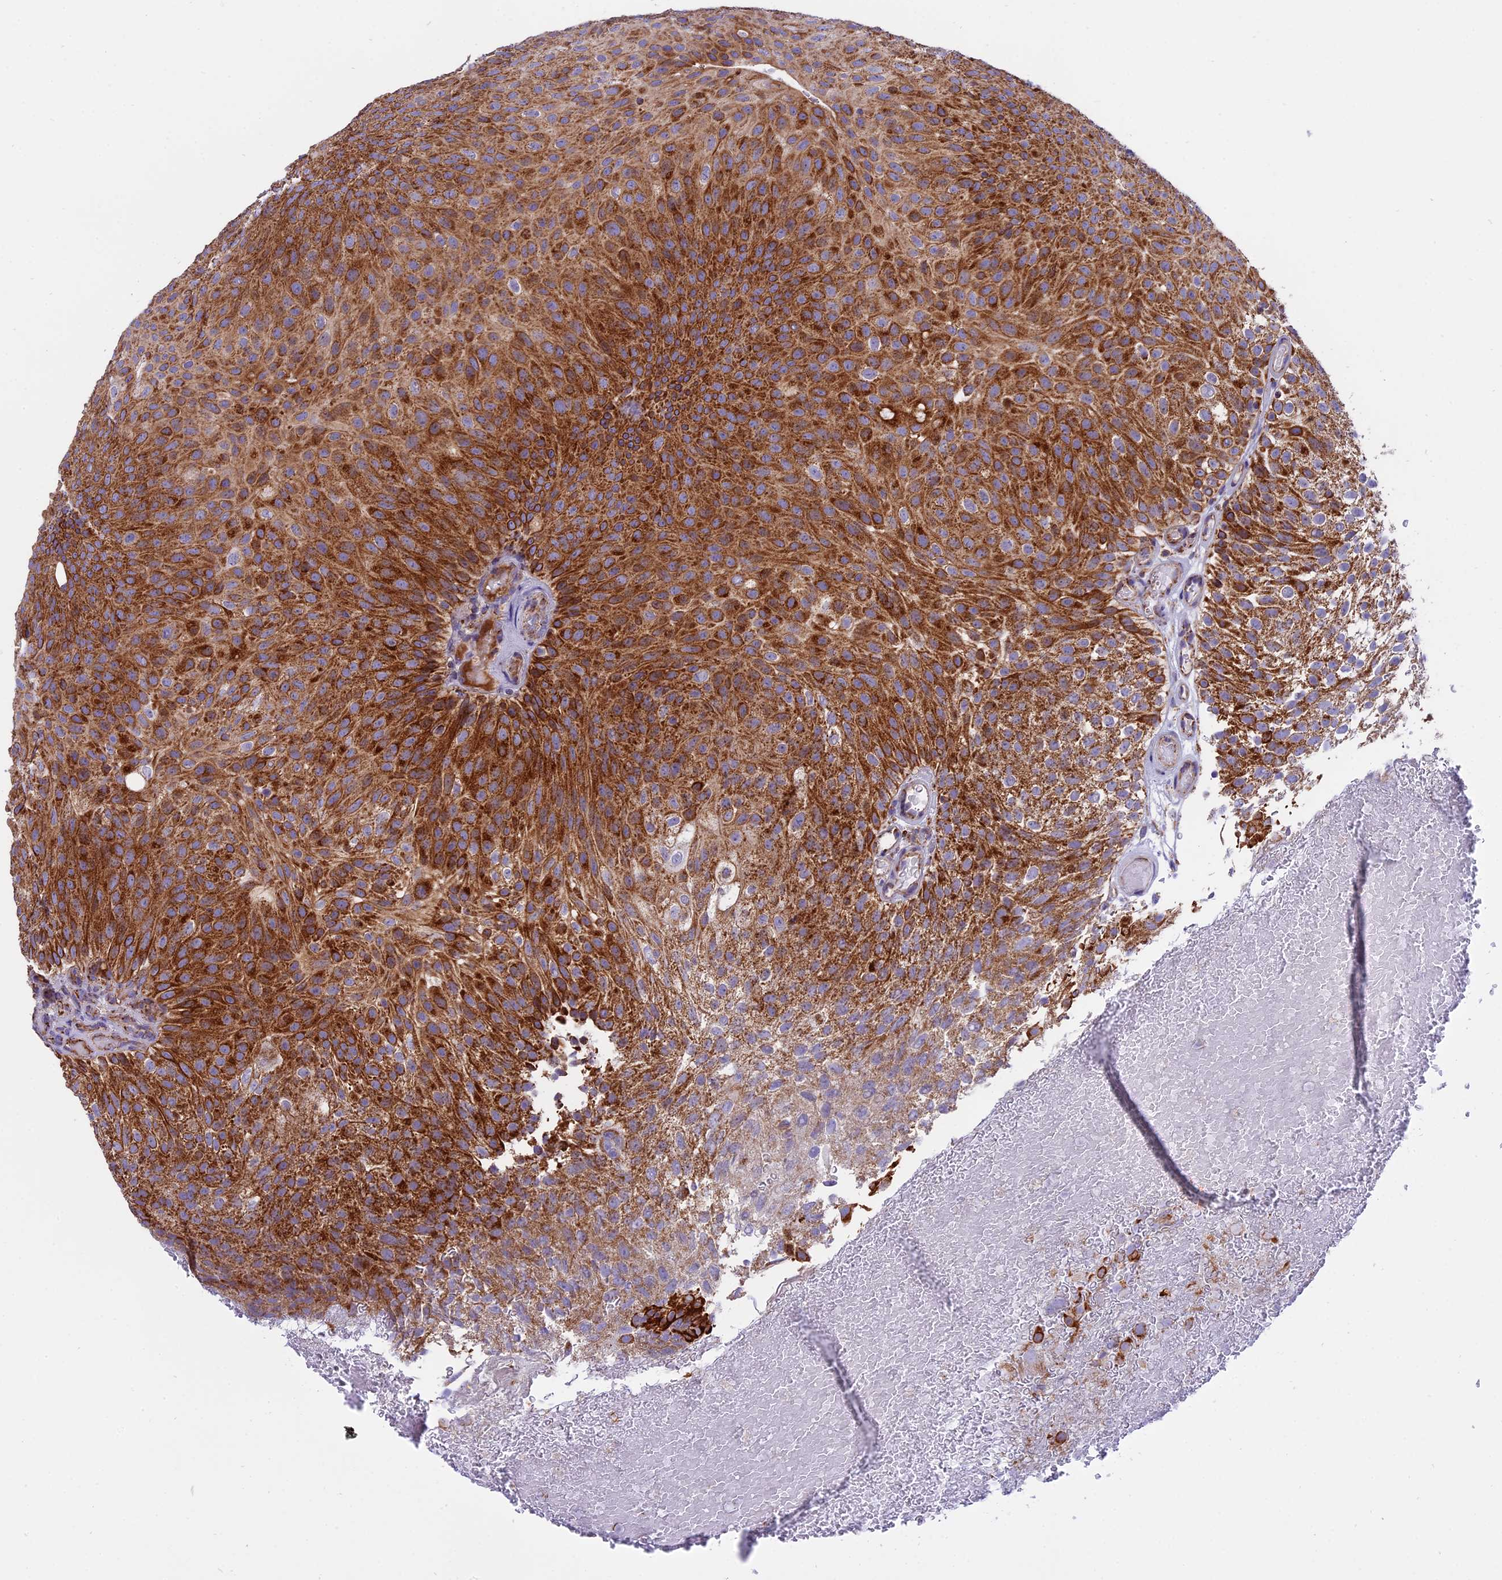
{"staining": {"intensity": "strong", "quantity": ">75%", "location": "cytoplasmic/membranous"}, "tissue": "urothelial cancer", "cell_type": "Tumor cells", "image_type": "cancer", "snomed": [{"axis": "morphology", "description": "Urothelial carcinoma, Low grade"}, {"axis": "topography", "description": "Urinary bladder"}], "caption": "Strong cytoplasmic/membranous positivity is identified in about >75% of tumor cells in urothelial cancer.", "gene": "MRPS34", "patient": {"sex": "male", "age": 78}}